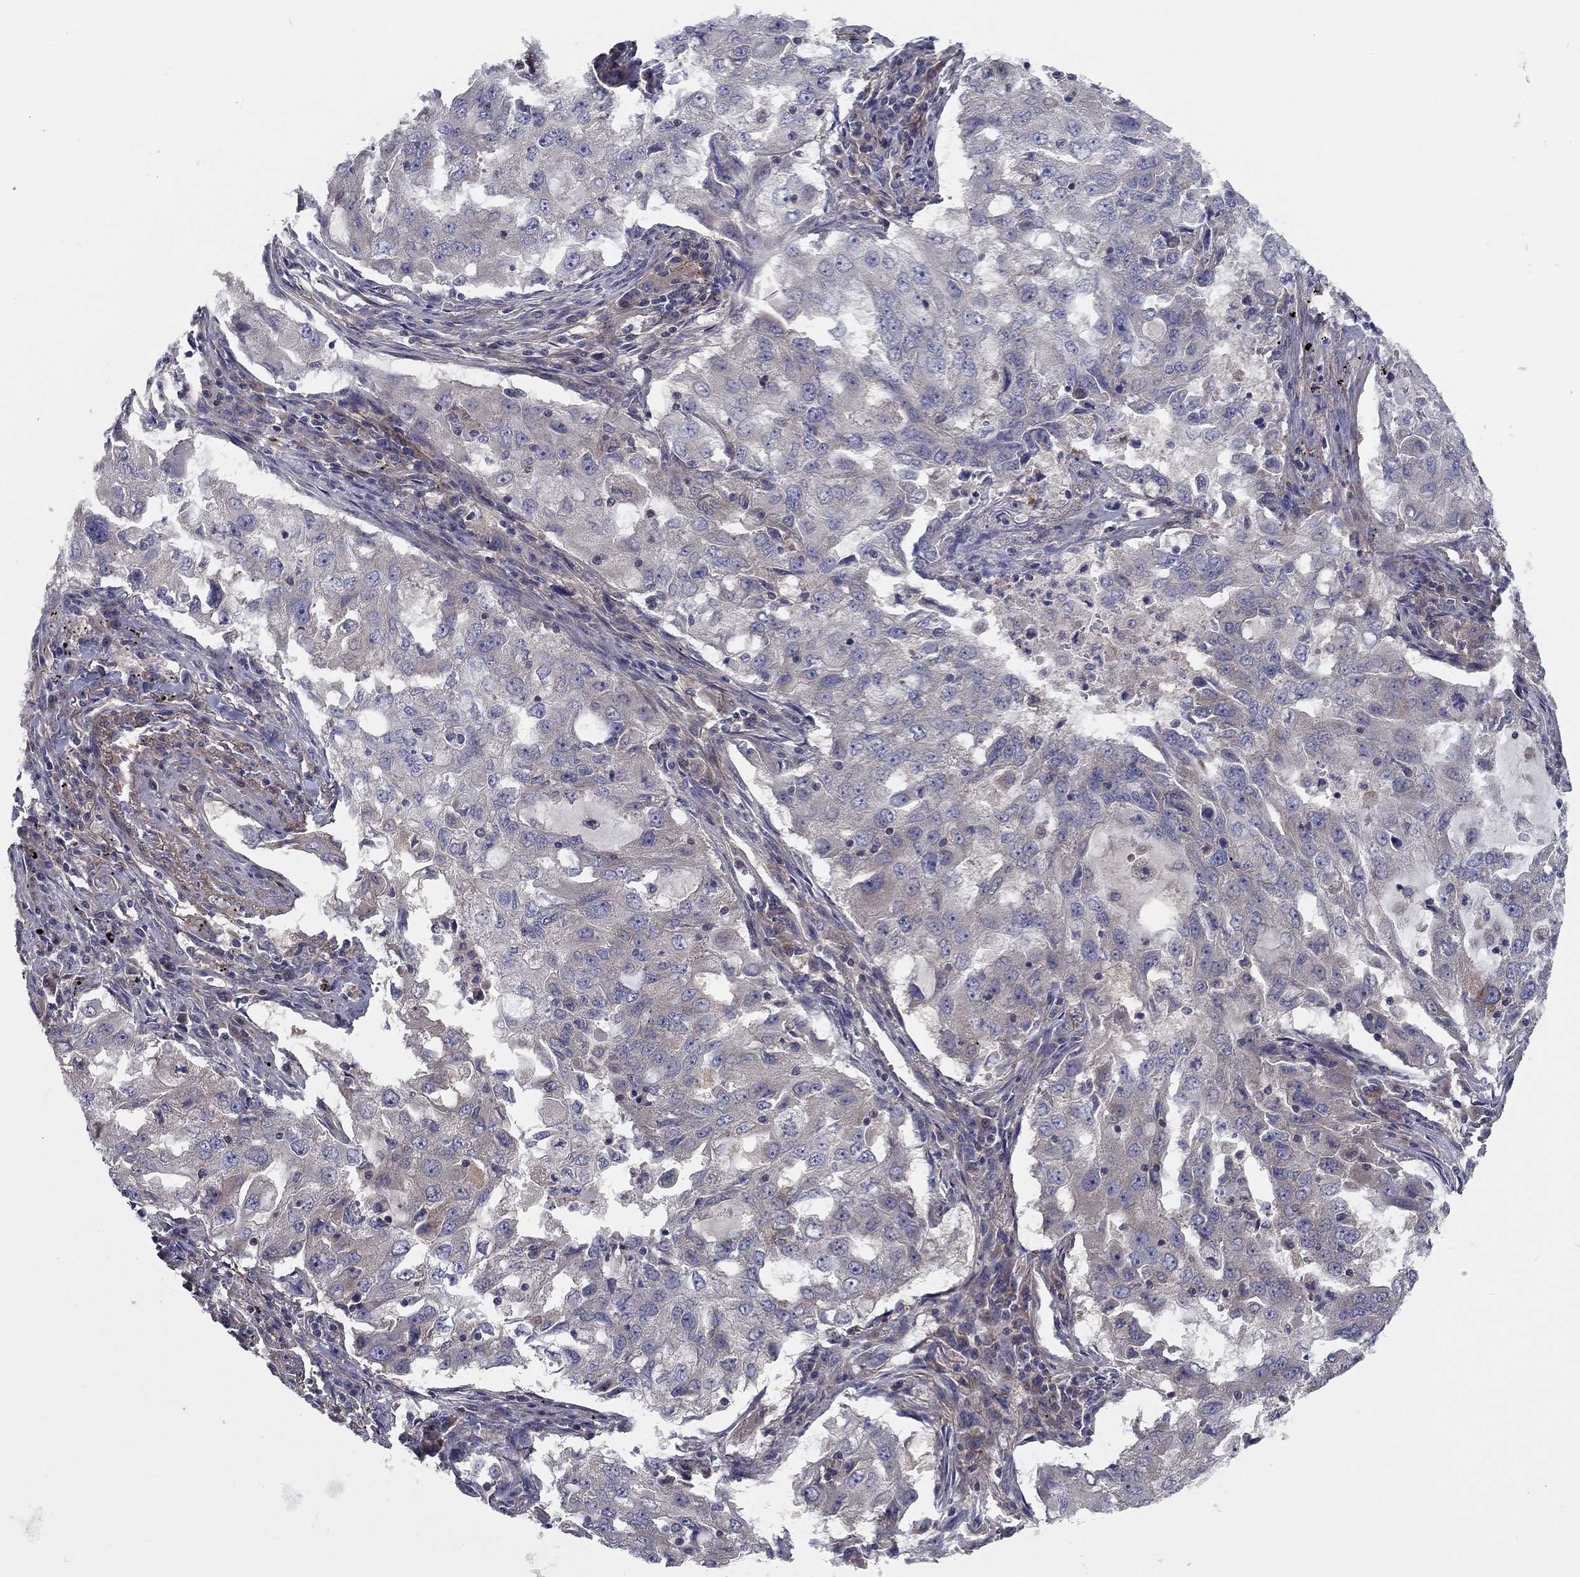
{"staining": {"intensity": "negative", "quantity": "none", "location": "none"}, "tissue": "lung cancer", "cell_type": "Tumor cells", "image_type": "cancer", "snomed": [{"axis": "morphology", "description": "Adenocarcinoma, NOS"}, {"axis": "topography", "description": "Lung"}], "caption": "This is an immunohistochemistry (IHC) histopathology image of human lung cancer. There is no staining in tumor cells.", "gene": "RNF123", "patient": {"sex": "female", "age": 61}}